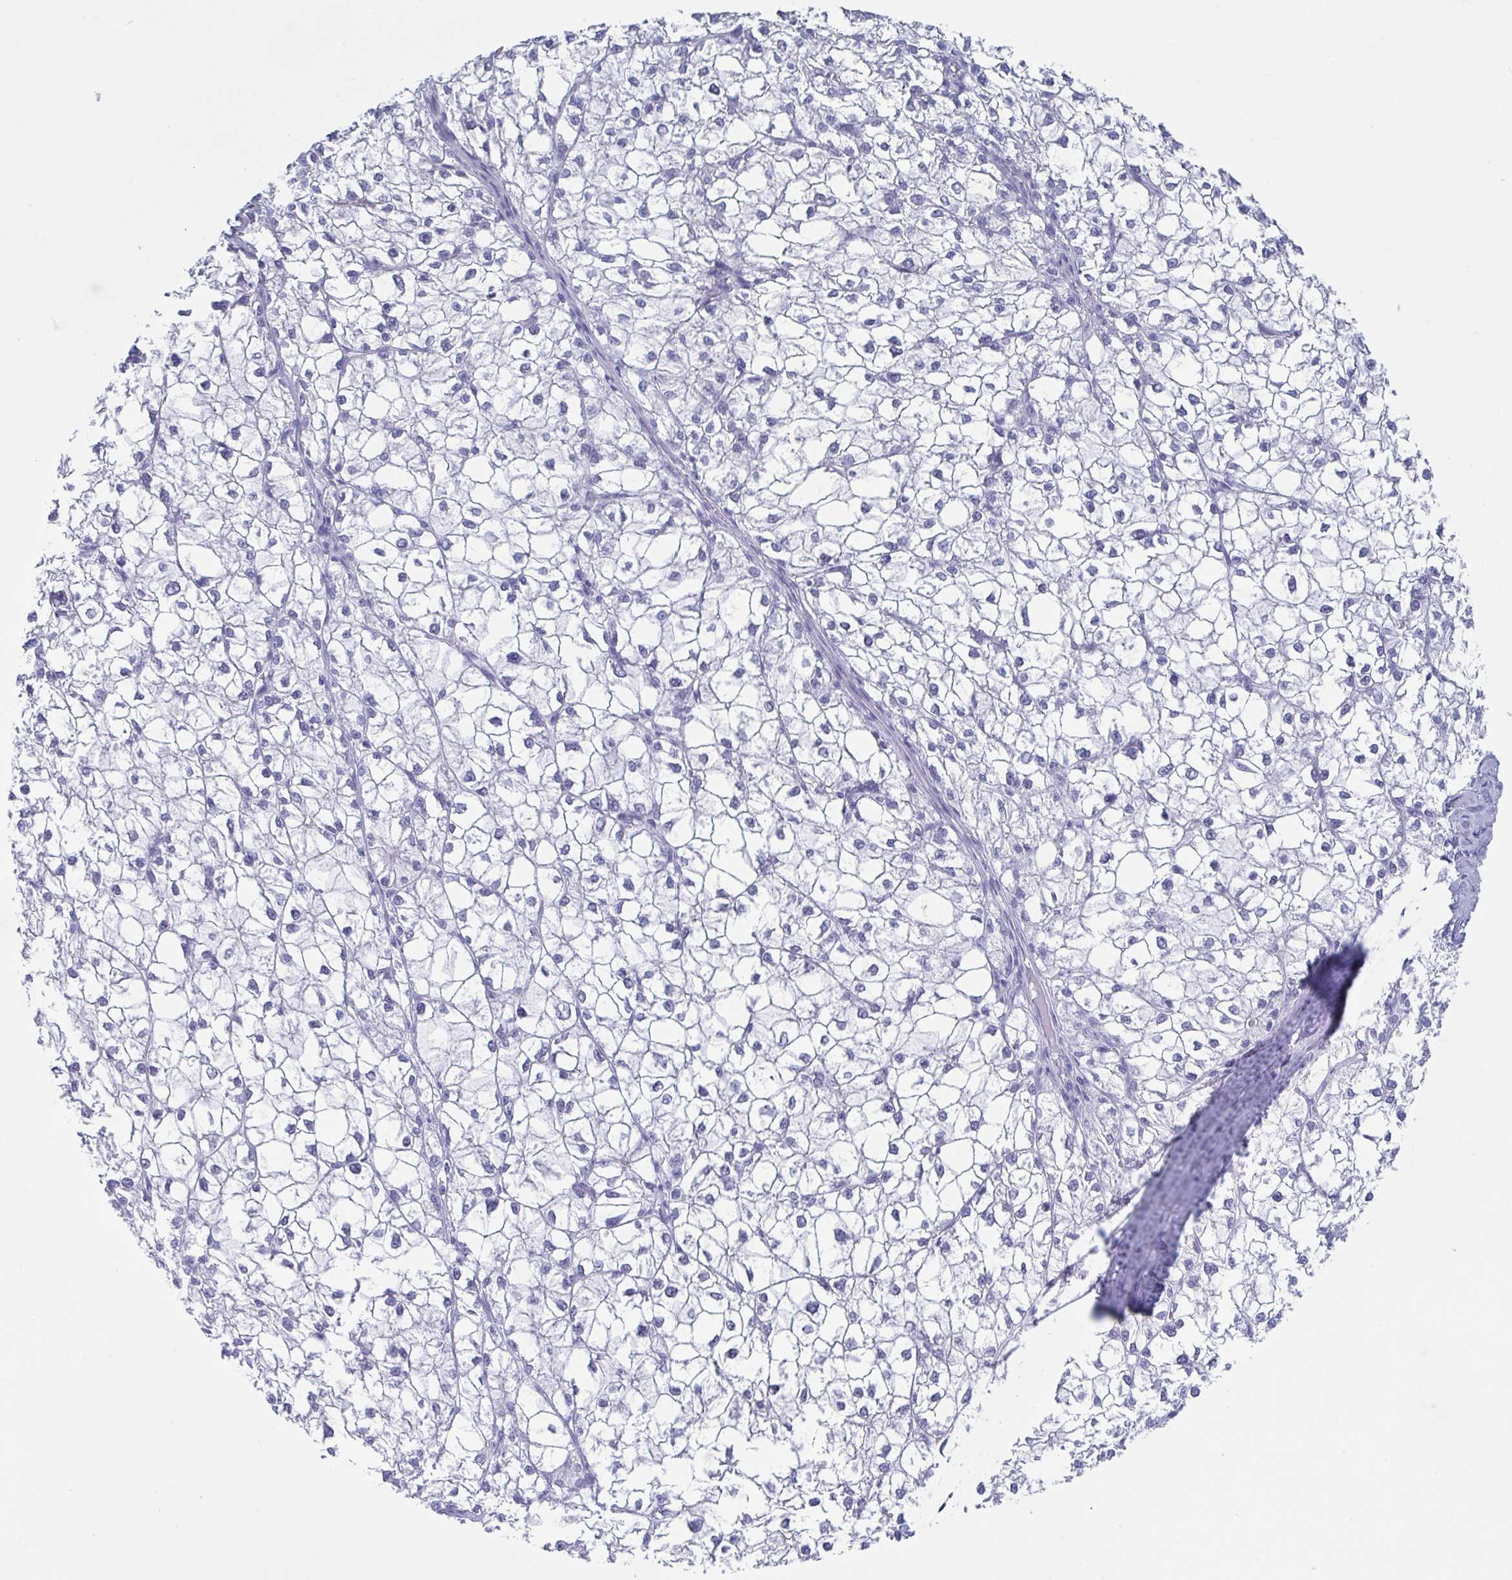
{"staining": {"intensity": "negative", "quantity": "none", "location": "none"}, "tissue": "liver cancer", "cell_type": "Tumor cells", "image_type": "cancer", "snomed": [{"axis": "morphology", "description": "Carcinoma, Hepatocellular, NOS"}, {"axis": "topography", "description": "Liver"}], "caption": "The micrograph exhibits no significant expression in tumor cells of liver cancer. (Brightfield microscopy of DAB IHC at high magnification).", "gene": "CDX4", "patient": {"sex": "female", "age": 43}}